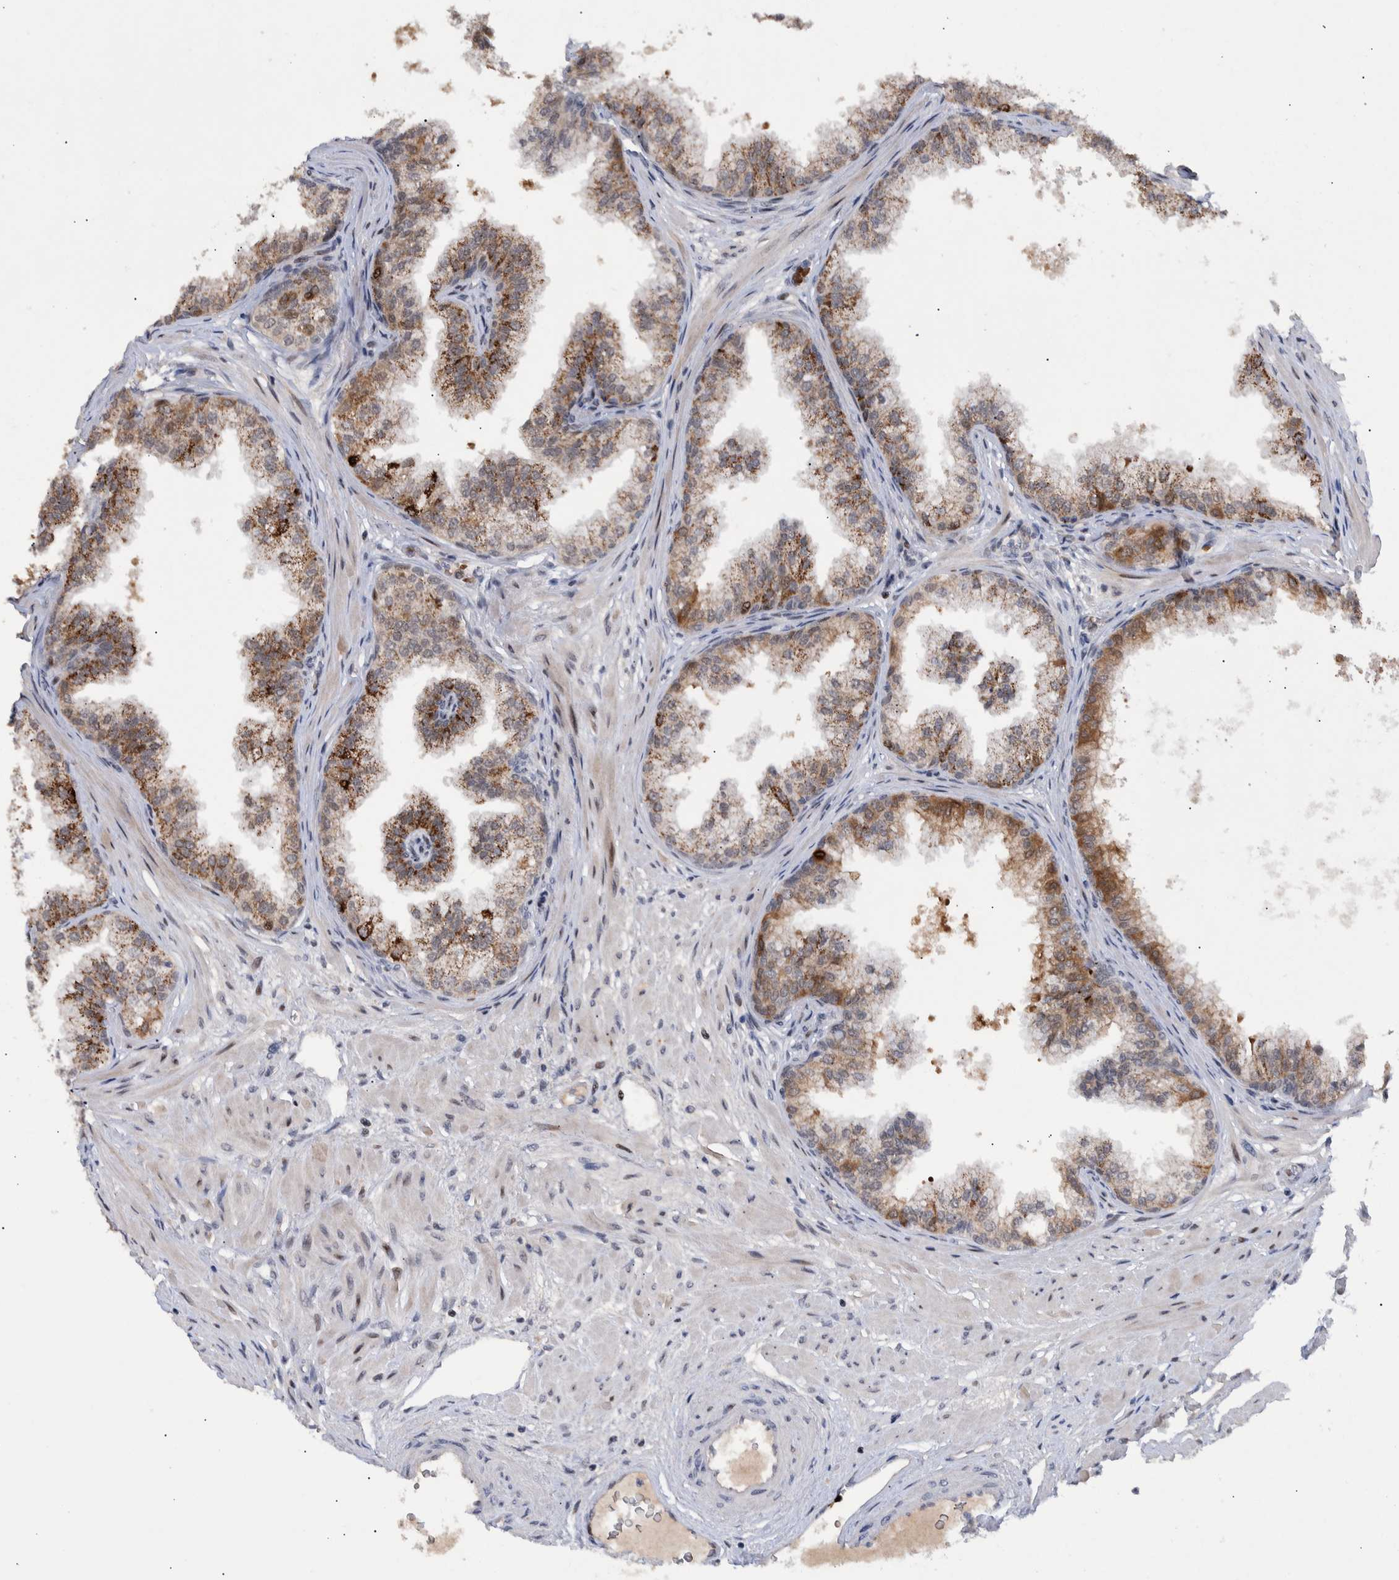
{"staining": {"intensity": "moderate", "quantity": ">75%", "location": "cytoplasmic/membranous"}, "tissue": "prostate", "cell_type": "Glandular cells", "image_type": "normal", "snomed": [{"axis": "morphology", "description": "Normal tissue, NOS"}, {"axis": "morphology", "description": "Urothelial carcinoma, Low grade"}, {"axis": "topography", "description": "Urinary bladder"}, {"axis": "topography", "description": "Prostate"}], "caption": "Brown immunohistochemical staining in benign human prostate shows moderate cytoplasmic/membranous expression in about >75% of glandular cells. The protein of interest is stained brown, and the nuclei are stained in blue (DAB IHC with brightfield microscopy, high magnification).", "gene": "ESRP1", "patient": {"sex": "male", "age": 60}}